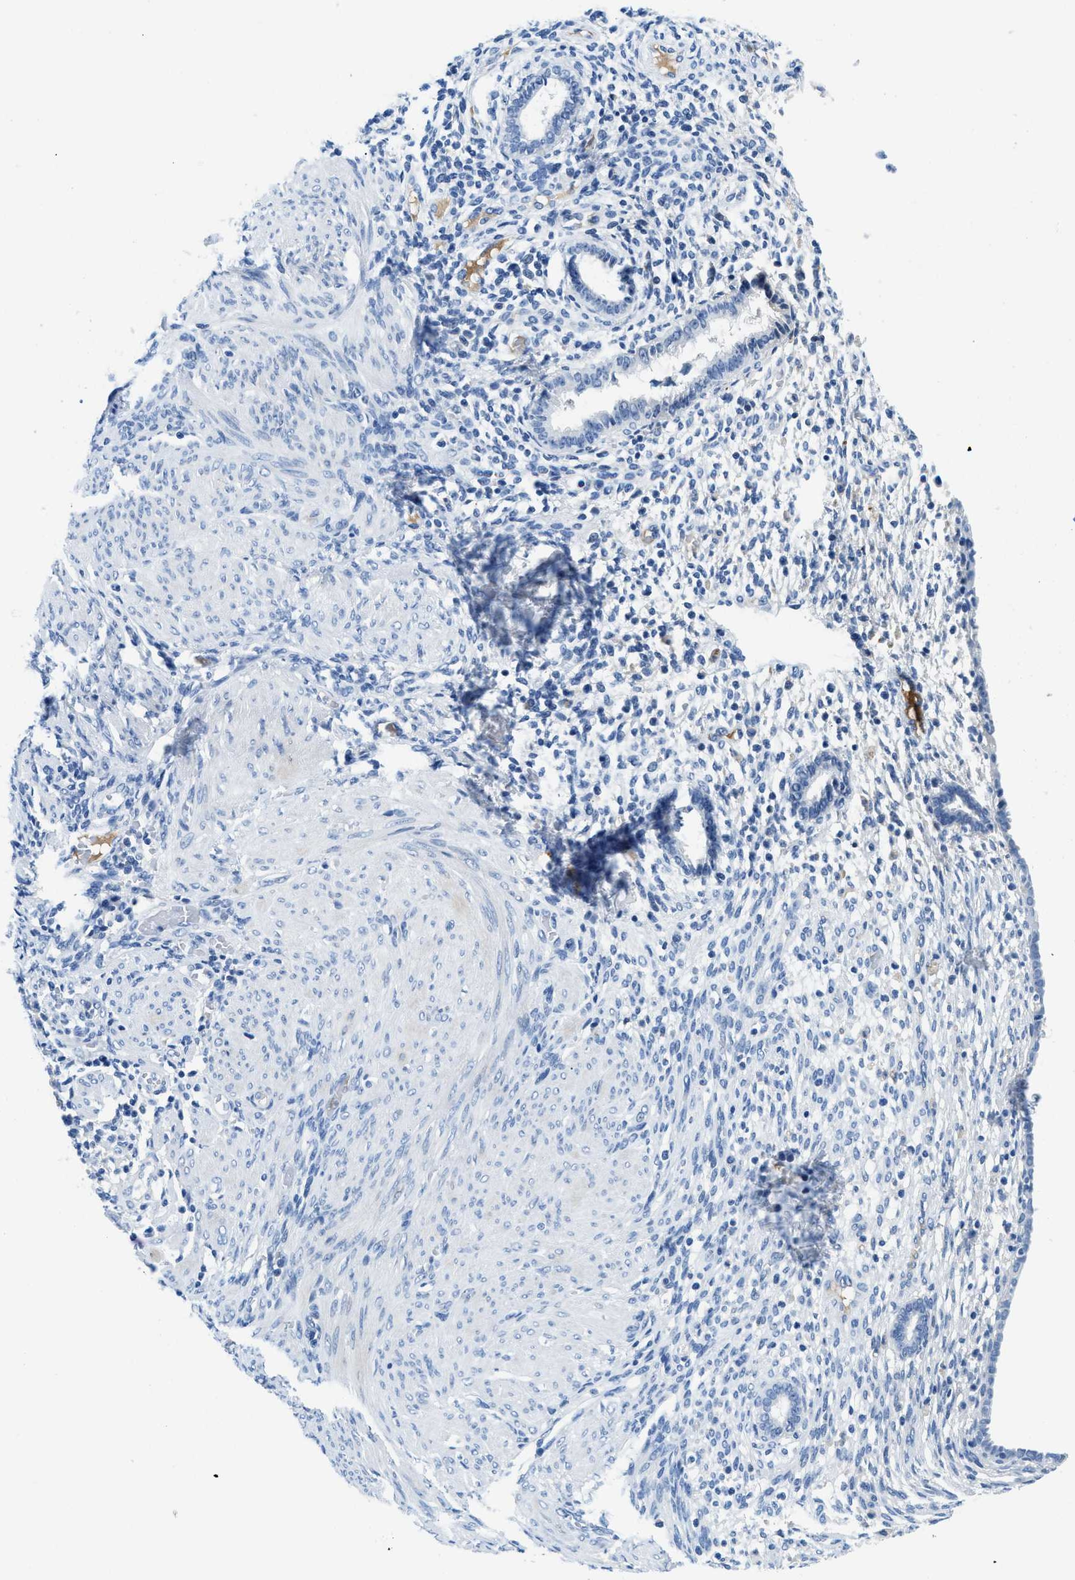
{"staining": {"intensity": "negative", "quantity": "none", "location": "none"}, "tissue": "endometrium", "cell_type": "Cells in endometrial stroma", "image_type": "normal", "snomed": [{"axis": "morphology", "description": "Normal tissue, NOS"}, {"axis": "topography", "description": "Endometrium"}], "caption": "The photomicrograph shows no significant positivity in cells in endometrial stroma of endometrium. The staining was performed using DAB to visualize the protein expression in brown, while the nuclei were stained in blue with hematoxylin (Magnification: 20x).", "gene": "MBL2", "patient": {"sex": "female", "age": 72}}